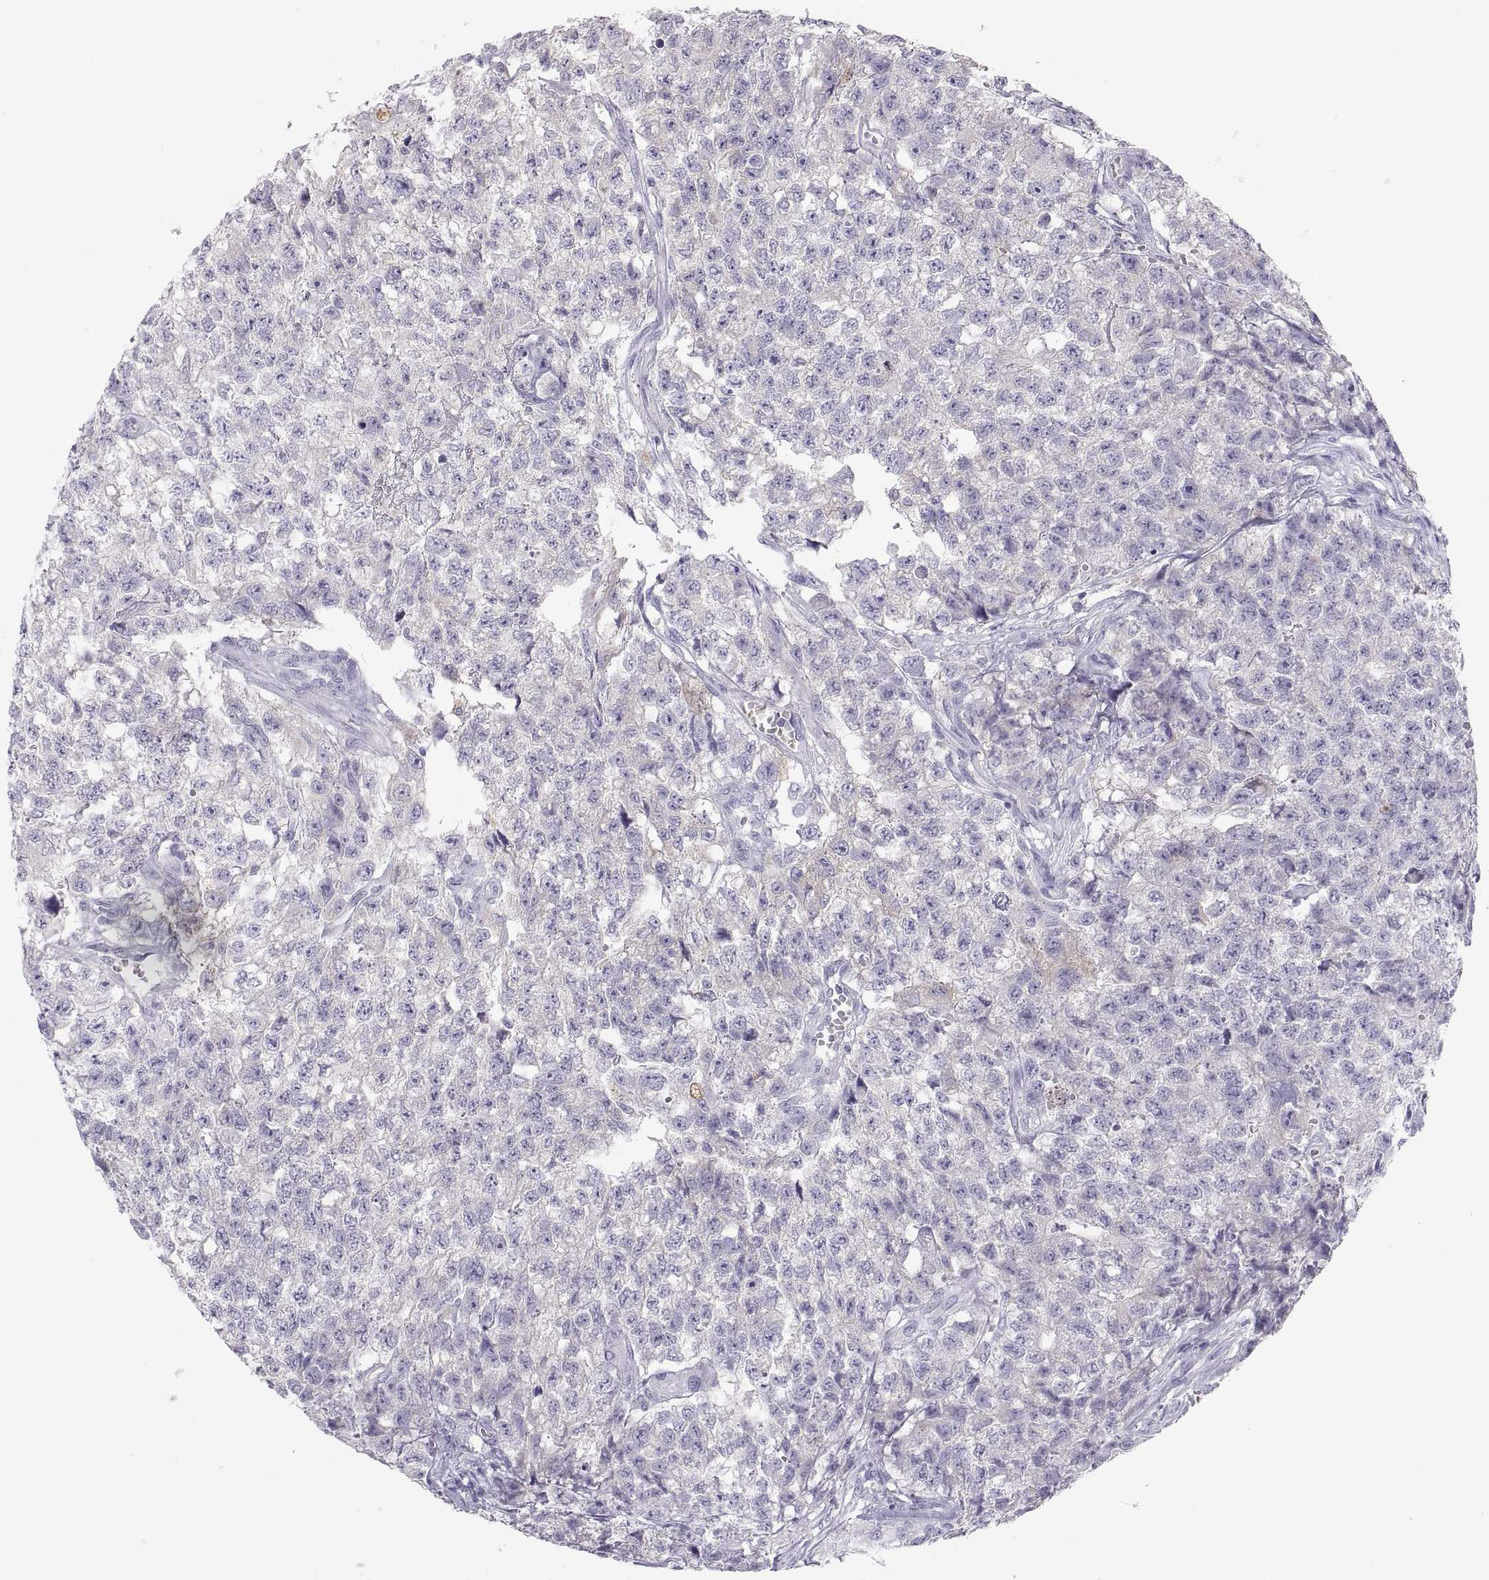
{"staining": {"intensity": "negative", "quantity": "none", "location": "none"}, "tissue": "testis cancer", "cell_type": "Tumor cells", "image_type": "cancer", "snomed": [{"axis": "morphology", "description": "Seminoma, NOS"}, {"axis": "morphology", "description": "Carcinoma, Embryonal, NOS"}, {"axis": "topography", "description": "Testis"}], "caption": "This is an immunohistochemistry micrograph of testis cancer (embryonal carcinoma). There is no staining in tumor cells.", "gene": "MAGEB2", "patient": {"sex": "male", "age": 22}}